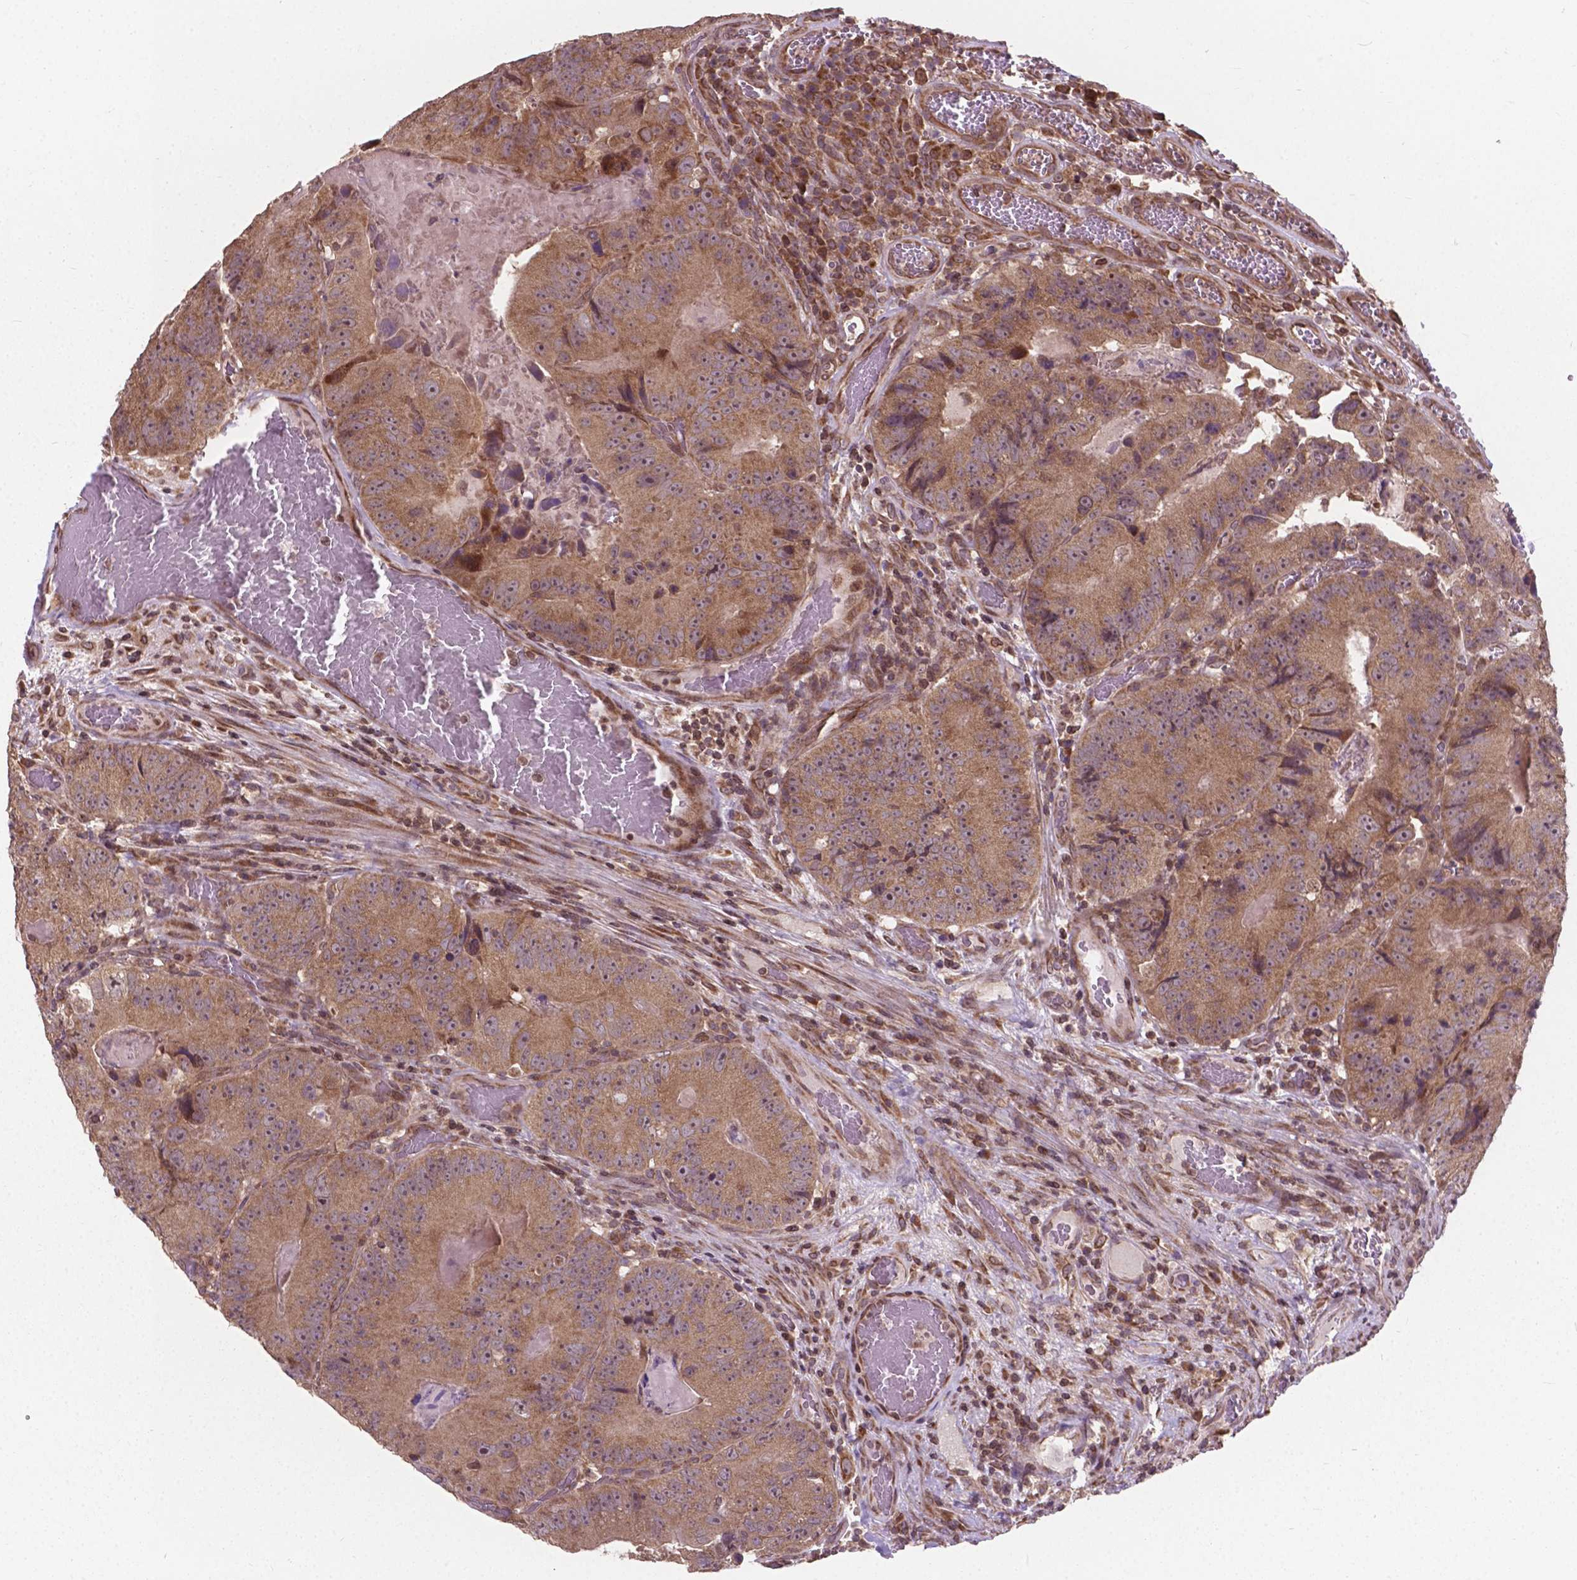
{"staining": {"intensity": "moderate", "quantity": ">75%", "location": "cytoplasmic/membranous"}, "tissue": "colorectal cancer", "cell_type": "Tumor cells", "image_type": "cancer", "snomed": [{"axis": "morphology", "description": "Adenocarcinoma, NOS"}, {"axis": "topography", "description": "Colon"}], "caption": "A brown stain labels moderate cytoplasmic/membranous expression of a protein in colorectal cancer tumor cells. Nuclei are stained in blue.", "gene": "MRPL33", "patient": {"sex": "female", "age": 86}}